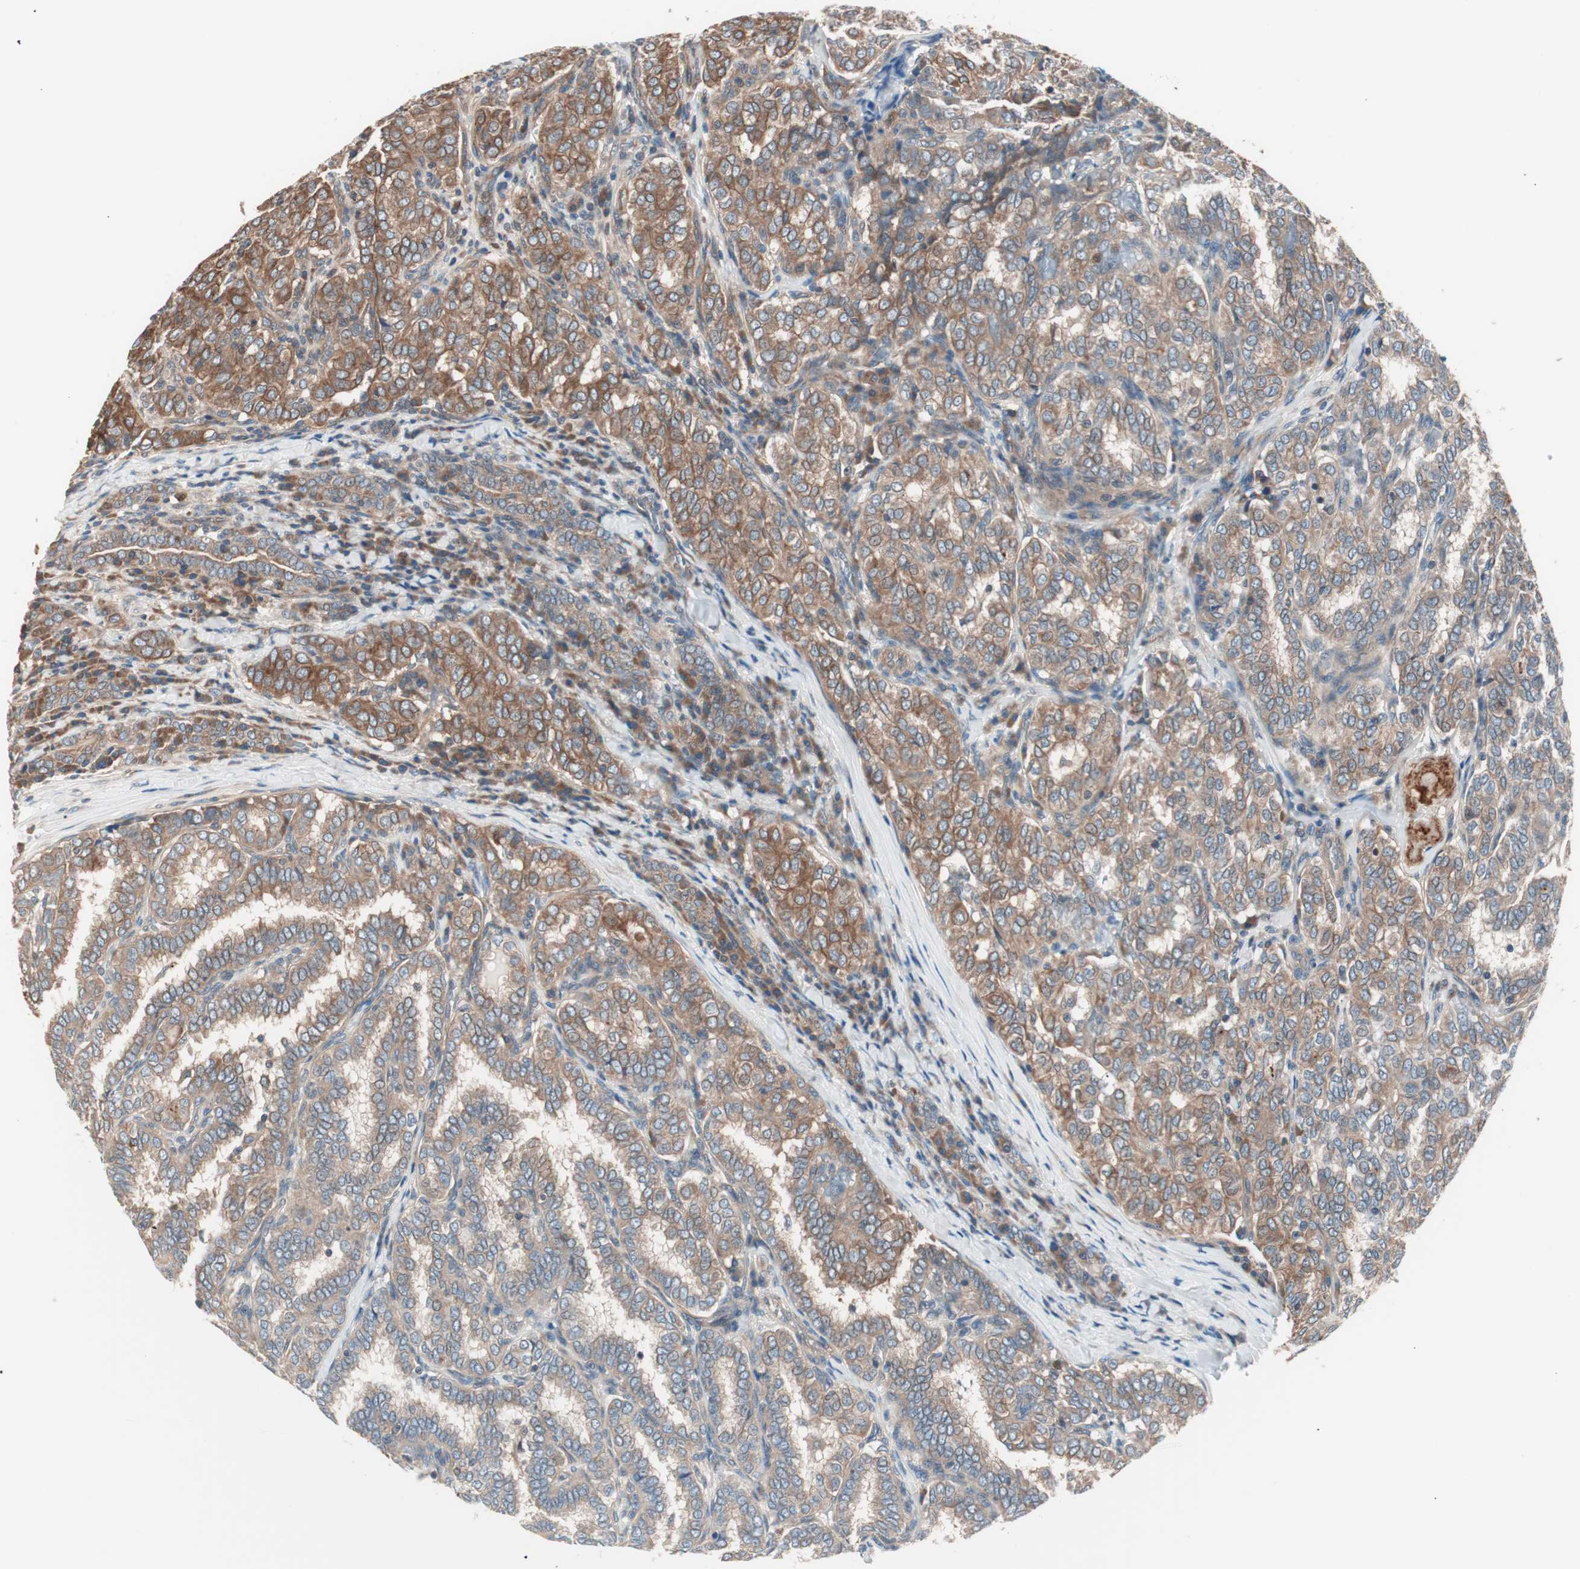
{"staining": {"intensity": "moderate", "quantity": ">75%", "location": "cytoplasmic/membranous"}, "tissue": "thyroid cancer", "cell_type": "Tumor cells", "image_type": "cancer", "snomed": [{"axis": "morphology", "description": "Papillary adenocarcinoma, NOS"}, {"axis": "topography", "description": "Thyroid gland"}], "caption": "Brown immunohistochemical staining in human thyroid papillary adenocarcinoma displays moderate cytoplasmic/membranous staining in approximately >75% of tumor cells.", "gene": "TSG101", "patient": {"sex": "female", "age": 30}}